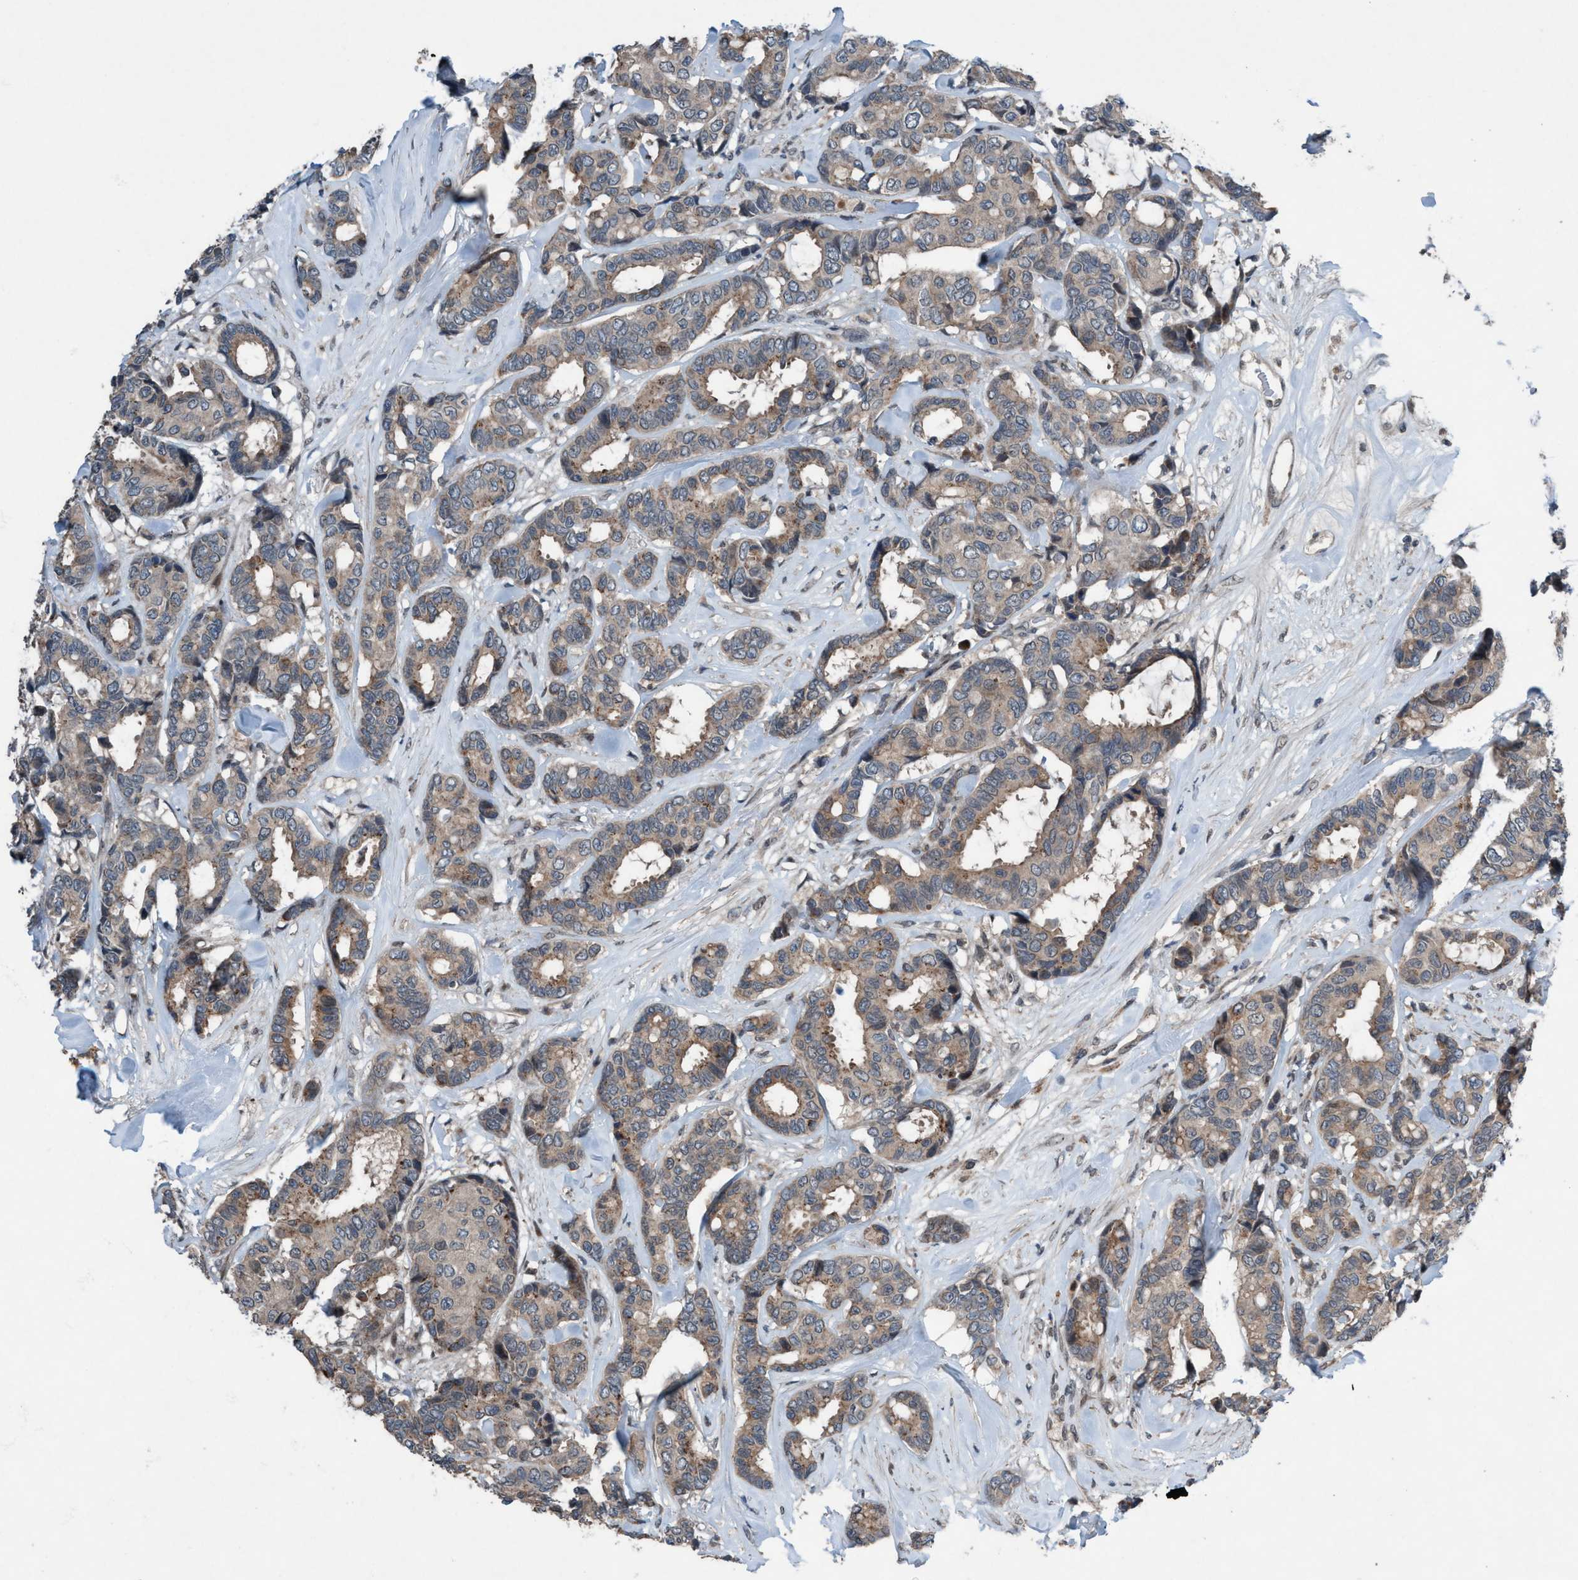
{"staining": {"intensity": "weak", "quantity": ">75%", "location": "cytoplasmic/membranous"}, "tissue": "breast cancer", "cell_type": "Tumor cells", "image_type": "cancer", "snomed": [{"axis": "morphology", "description": "Duct carcinoma"}, {"axis": "topography", "description": "Breast"}], "caption": "A brown stain shows weak cytoplasmic/membranous staining of a protein in human breast intraductal carcinoma tumor cells.", "gene": "NISCH", "patient": {"sex": "female", "age": 87}}